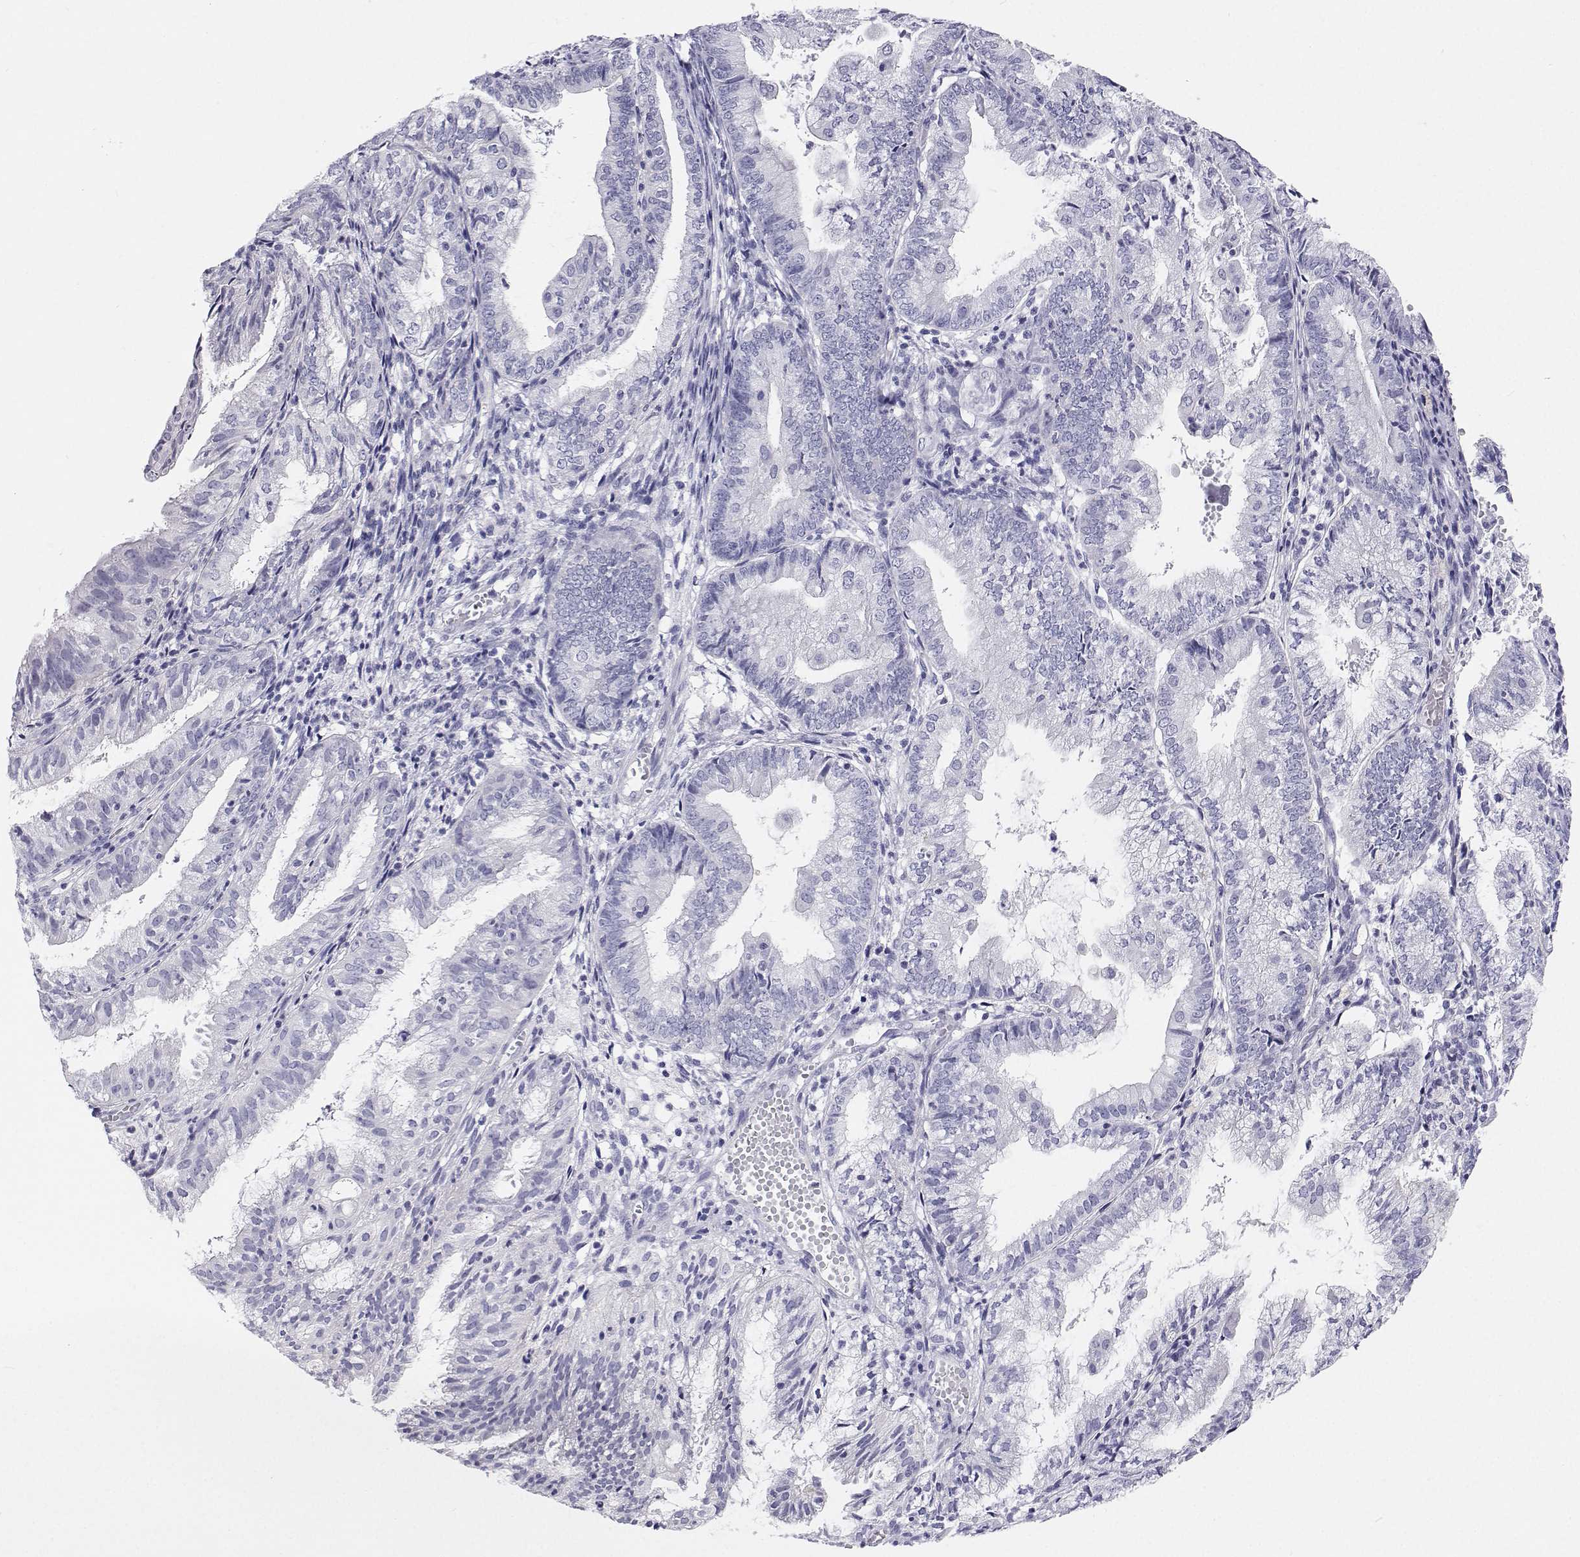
{"staining": {"intensity": "negative", "quantity": "none", "location": "none"}, "tissue": "endometrial cancer", "cell_type": "Tumor cells", "image_type": "cancer", "snomed": [{"axis": "morphology", "description": "Adenocarcinoma, NOS"}, {"axis": "topography", "description": "Endometrium"}], "caption": "Tumor cells are negative for brown protein staining in endometrial adenocarcinoma. (DAB (3,3'-diaminobenzidine) immunohistochemistry (IHC), high magnification).", "gene": "BHMT", "patient": {"sex": "female", "age": 55}}